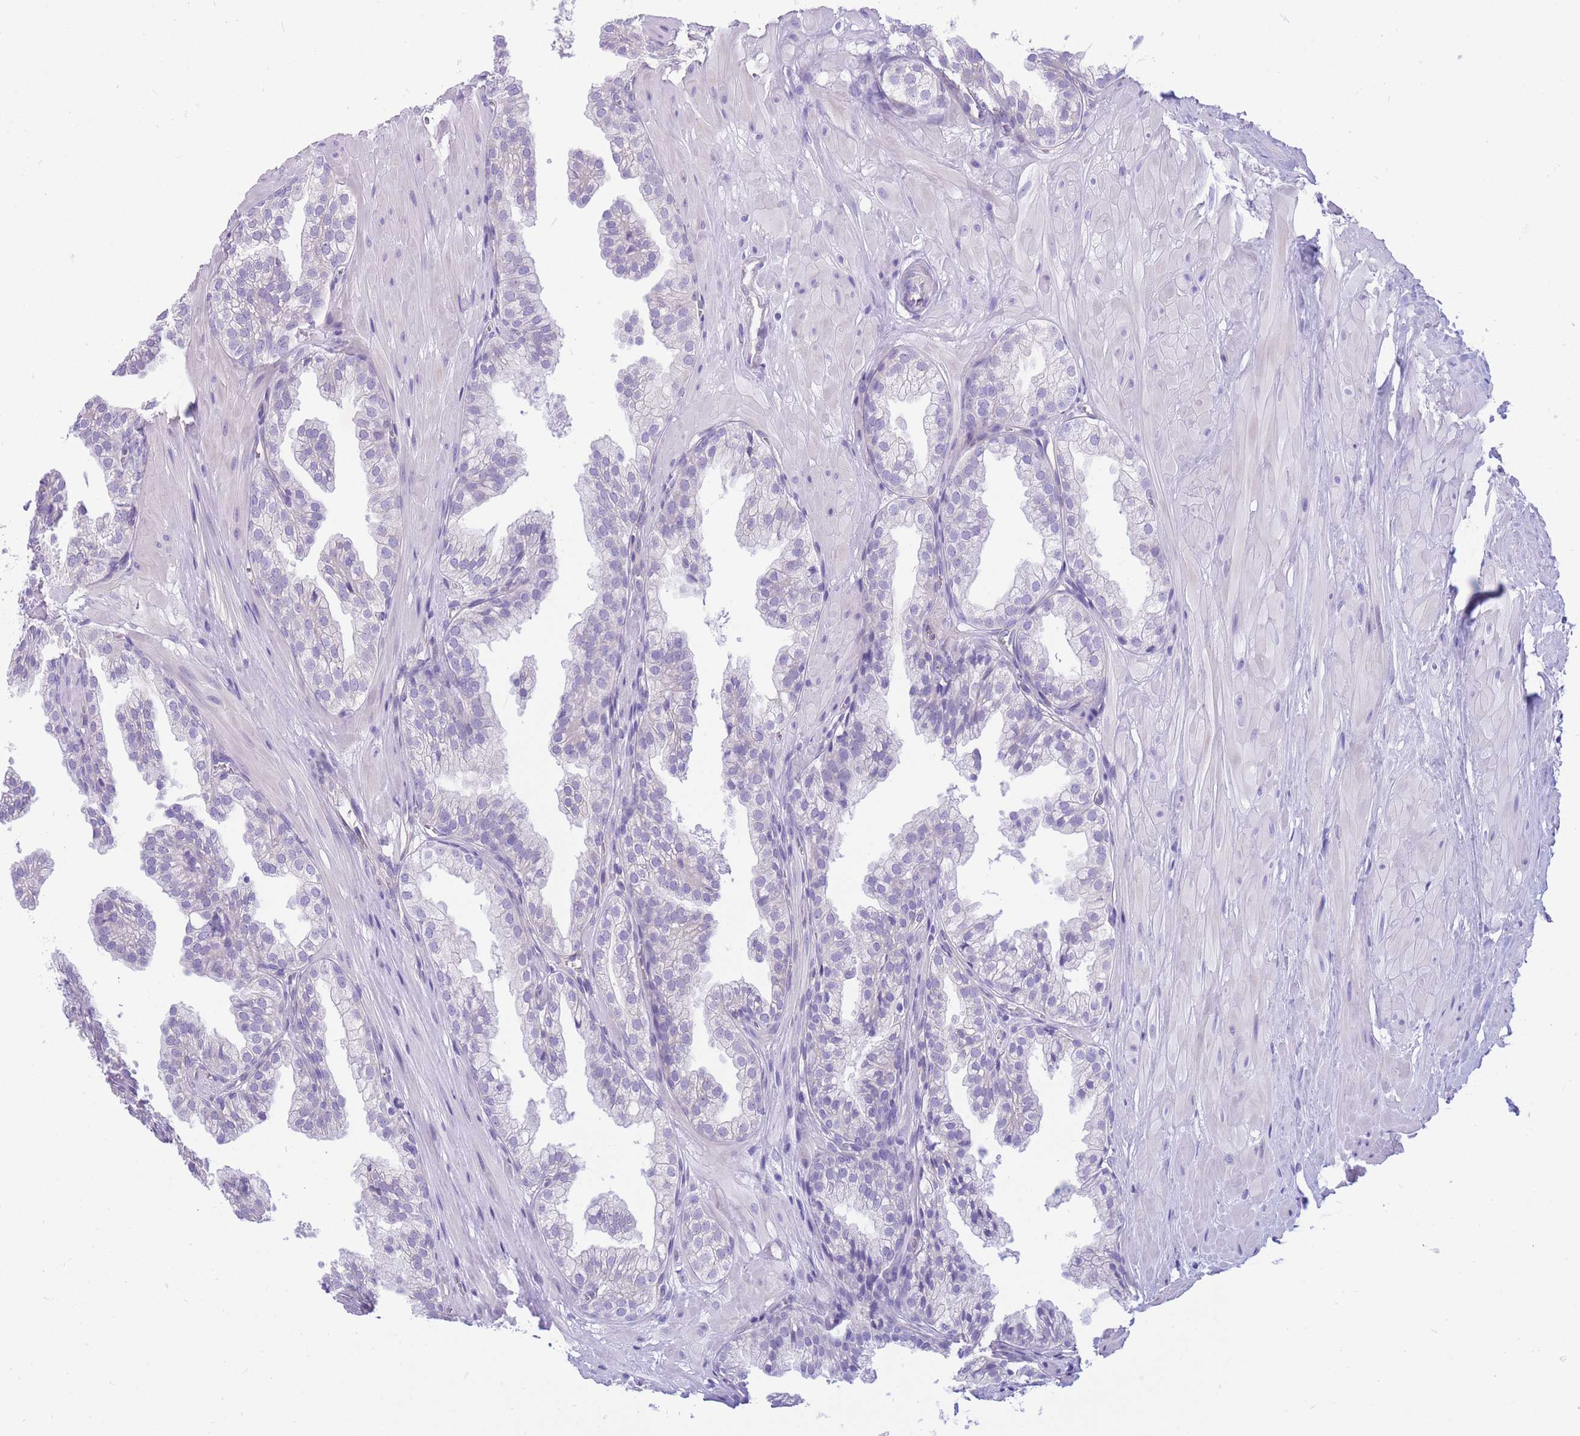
{"staining": {"intensity": "negative", "quantity": "none", "location": "none"}, "tissue": "prostate", "cell_type": "Glandular cells", "image_type": "normal", "snomed": [{"axis": "morphology", "description": "Normal tissue, NOS"}, {"axis": "topography", "description": "Prostate"}, {"axis": "topography", "description": "Peripheral nerve tissue"}], "caption": "DAB (3,3'-diaminobenzidine) immunohistochemical staining of normal human prostate demonstrates no significant positivity in glandular cells. (DAB (3,3'-diaminobenzidine) IHC with hematoxylin counter stain).", "gene": "ZNF311", "patient": {"sex": "male", "age": 55}}